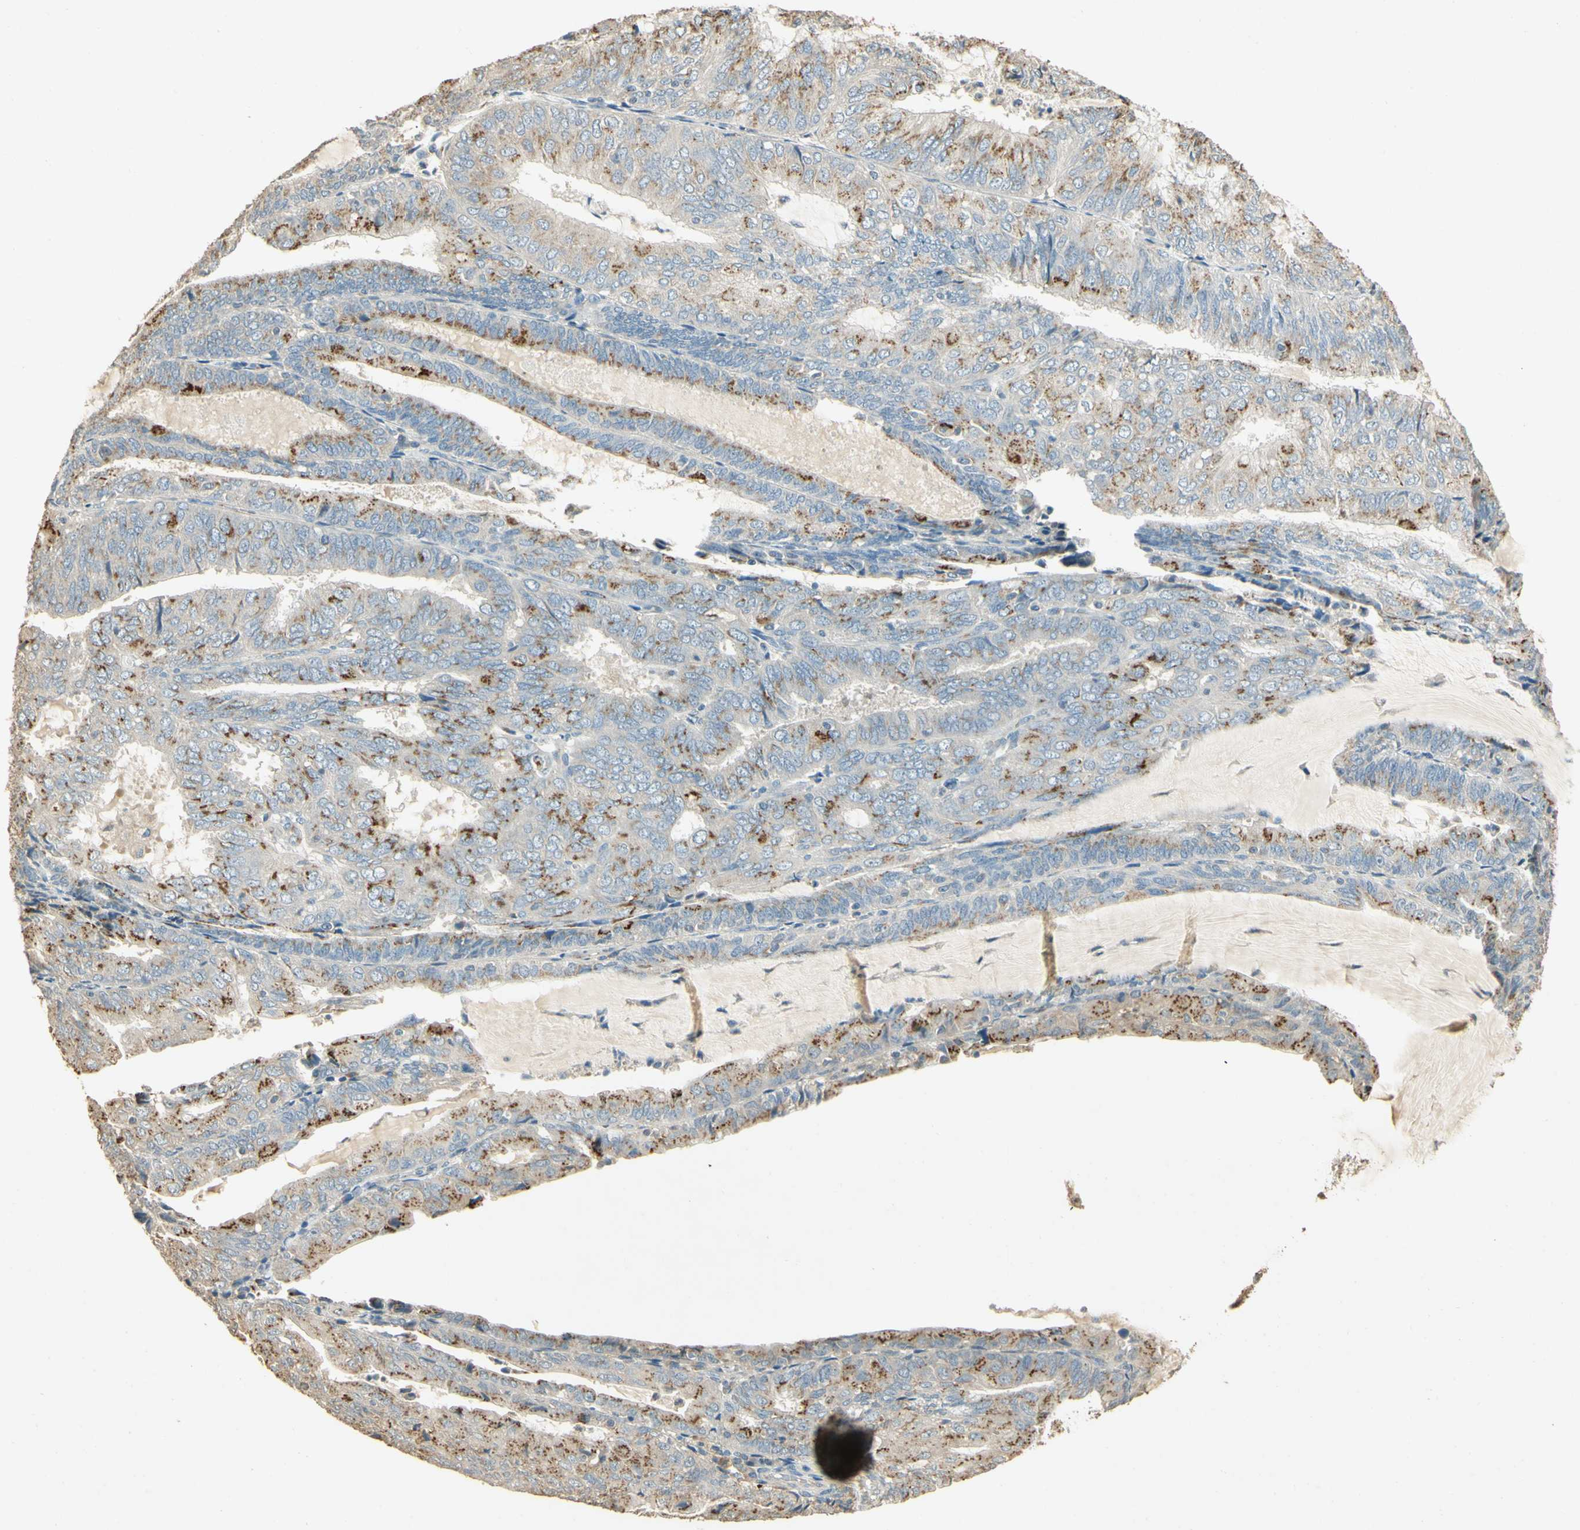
{"staining": {"intensity": "moderate", "quantity": "25%-75%", "location": "cytoplasmic/membranous"}, "tissue": "endometrial cancer", "cell_type": "Tumor cells", "image_type": "cancer", "snomed": [{"axis": "morphology", "description": "Adenocarcinoma, NOS"}, {"axis": "topography", "description": "Endometrium"}], "caption": "A micrograph showing moderate cytoplasmic/membranous positivity in approximately 25%-75% of tumor cells in endometrial cancer, as visualized by brown immunohistochemical staining.", "gene": "UXS1", "patient": {"sex": "female", "age": 81}}